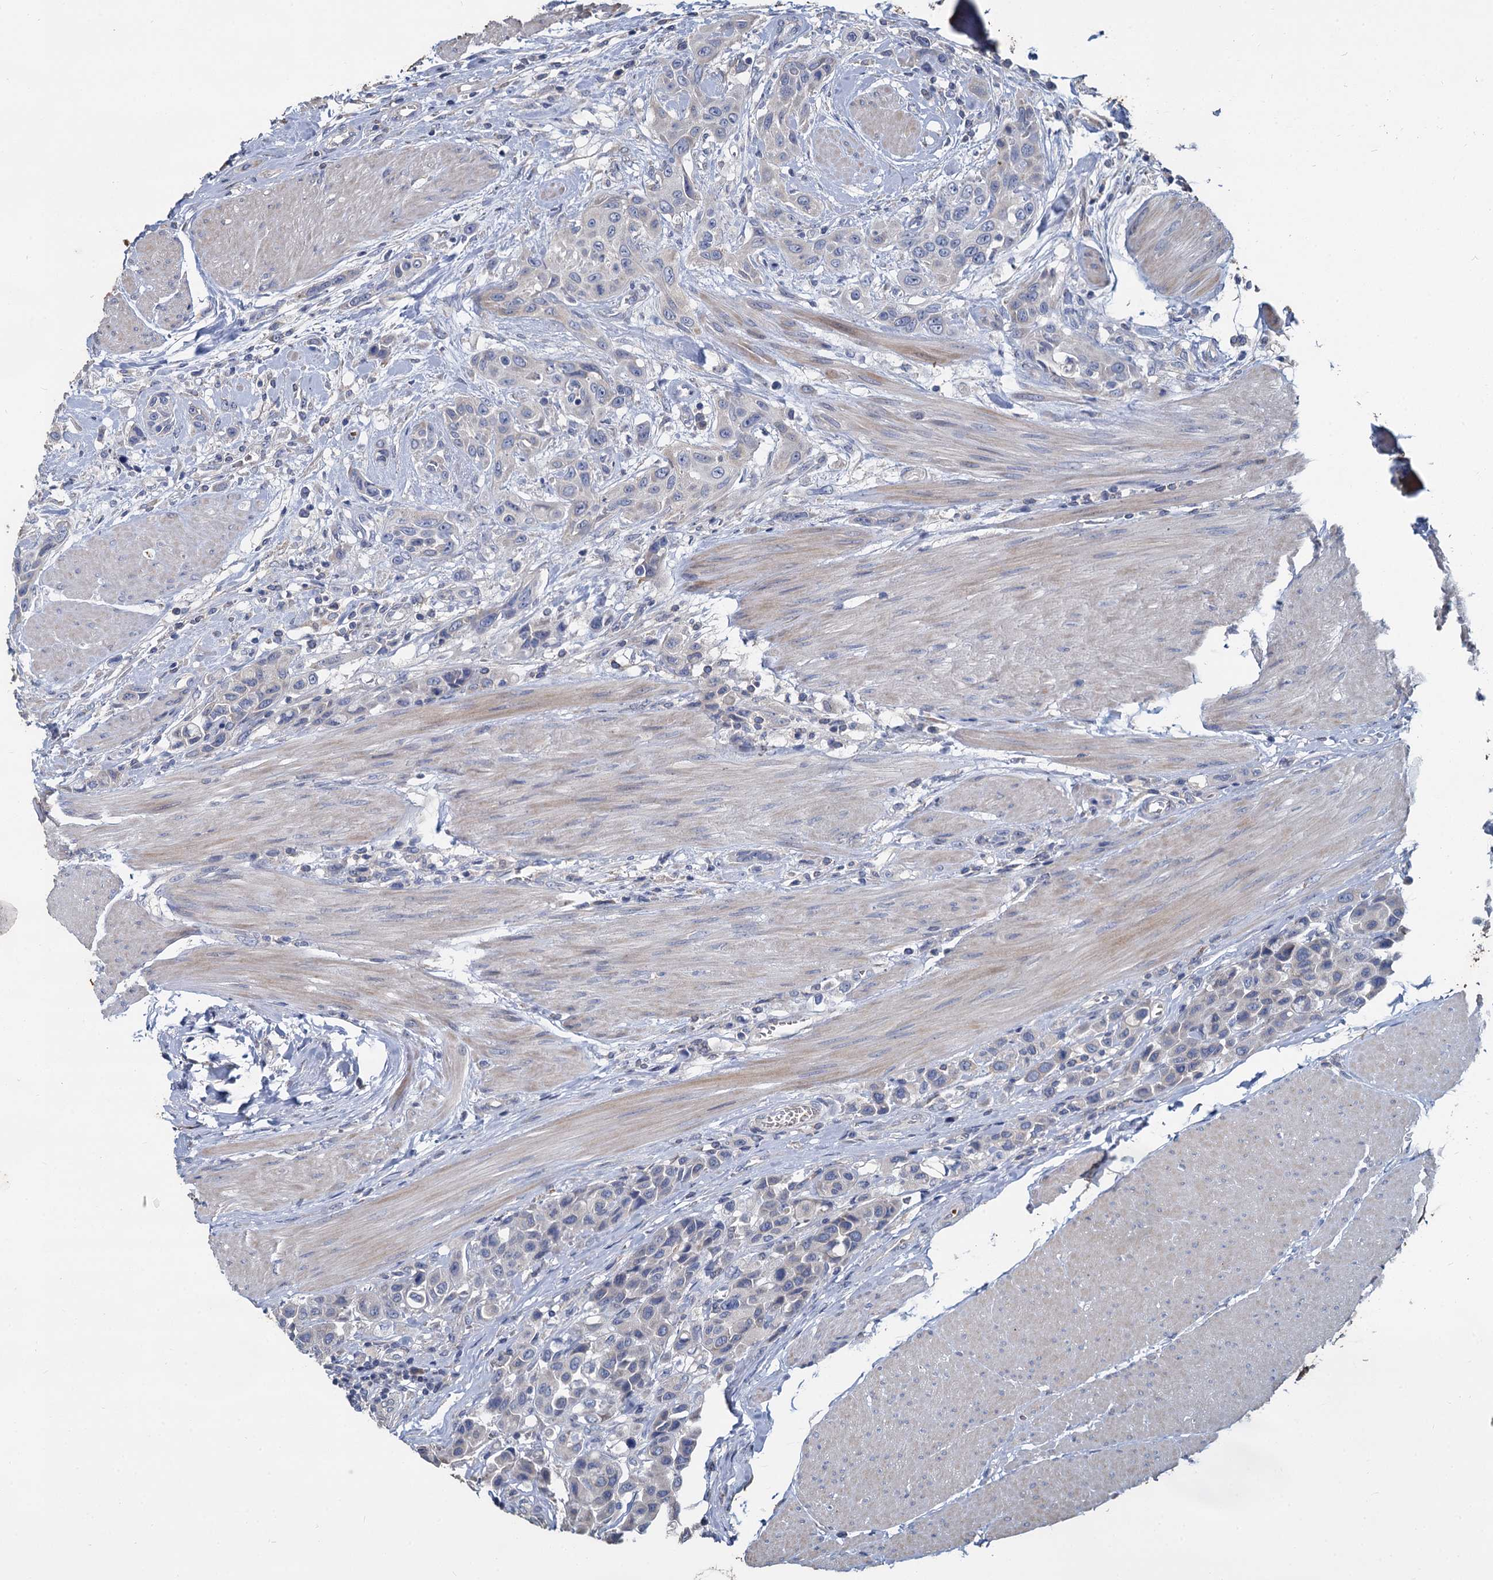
{"staining": {"intensity": "negative", "quantity": "none", "location": "none"}, "tissue": "urothelial cancer", "cell_type": "Tumor cells", "image_type": "cancer", "snomed": [{"axis": "morphology", "description": "Urothelial carcinoma, High grade"}, {"axis": "topography", "description": "Urinary bladder"}], "caption": "Histopathology image shows no significant protein positivity in tumor cells of high-grade urothelial carcinoma.", "gene": "TCTN2", "patient": {"sex": "male", "age": 50}}